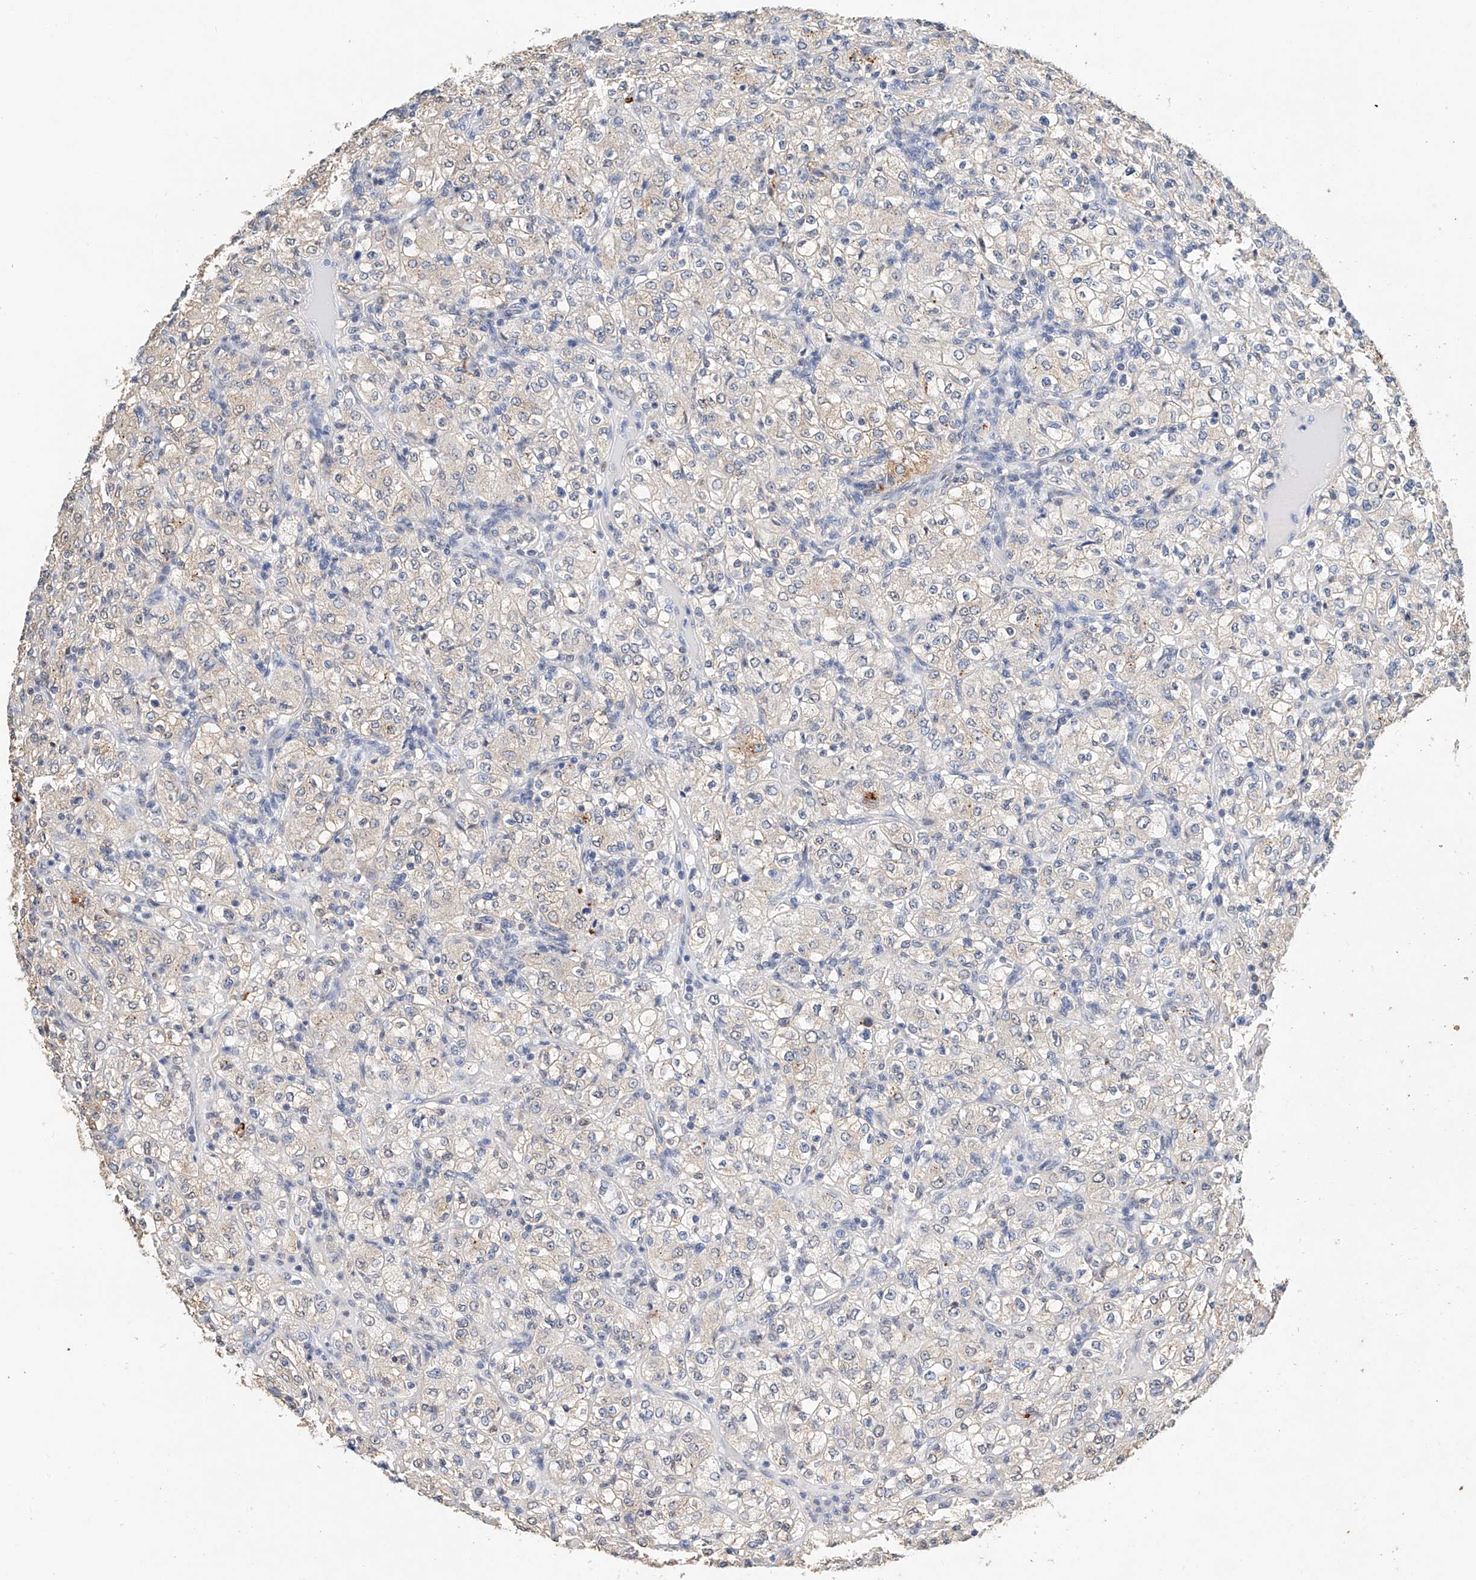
{"staining": {"intensity": "negative", "quantity": "none", "location": "none"}, "tissue": "renal cancer", "cell_type": "Tumor cells", "image_type": "cancer", "snomed": [{"axis": "morphology", "description": "Normal tissue, NOS"}, {"axis": "morphology", "description": "Adenocarcinoma, NOS"}, {"axis": "topography", "description": "Kidney"}], "caption": "There is no significant expression in tumor cells of adenocarcinoma (renal). (DAB immunohistochemistry visualized using brightfield microscopy, high magnification).", "gene": "CTDP1", "patient": {"sex": "female", "age": 72}}